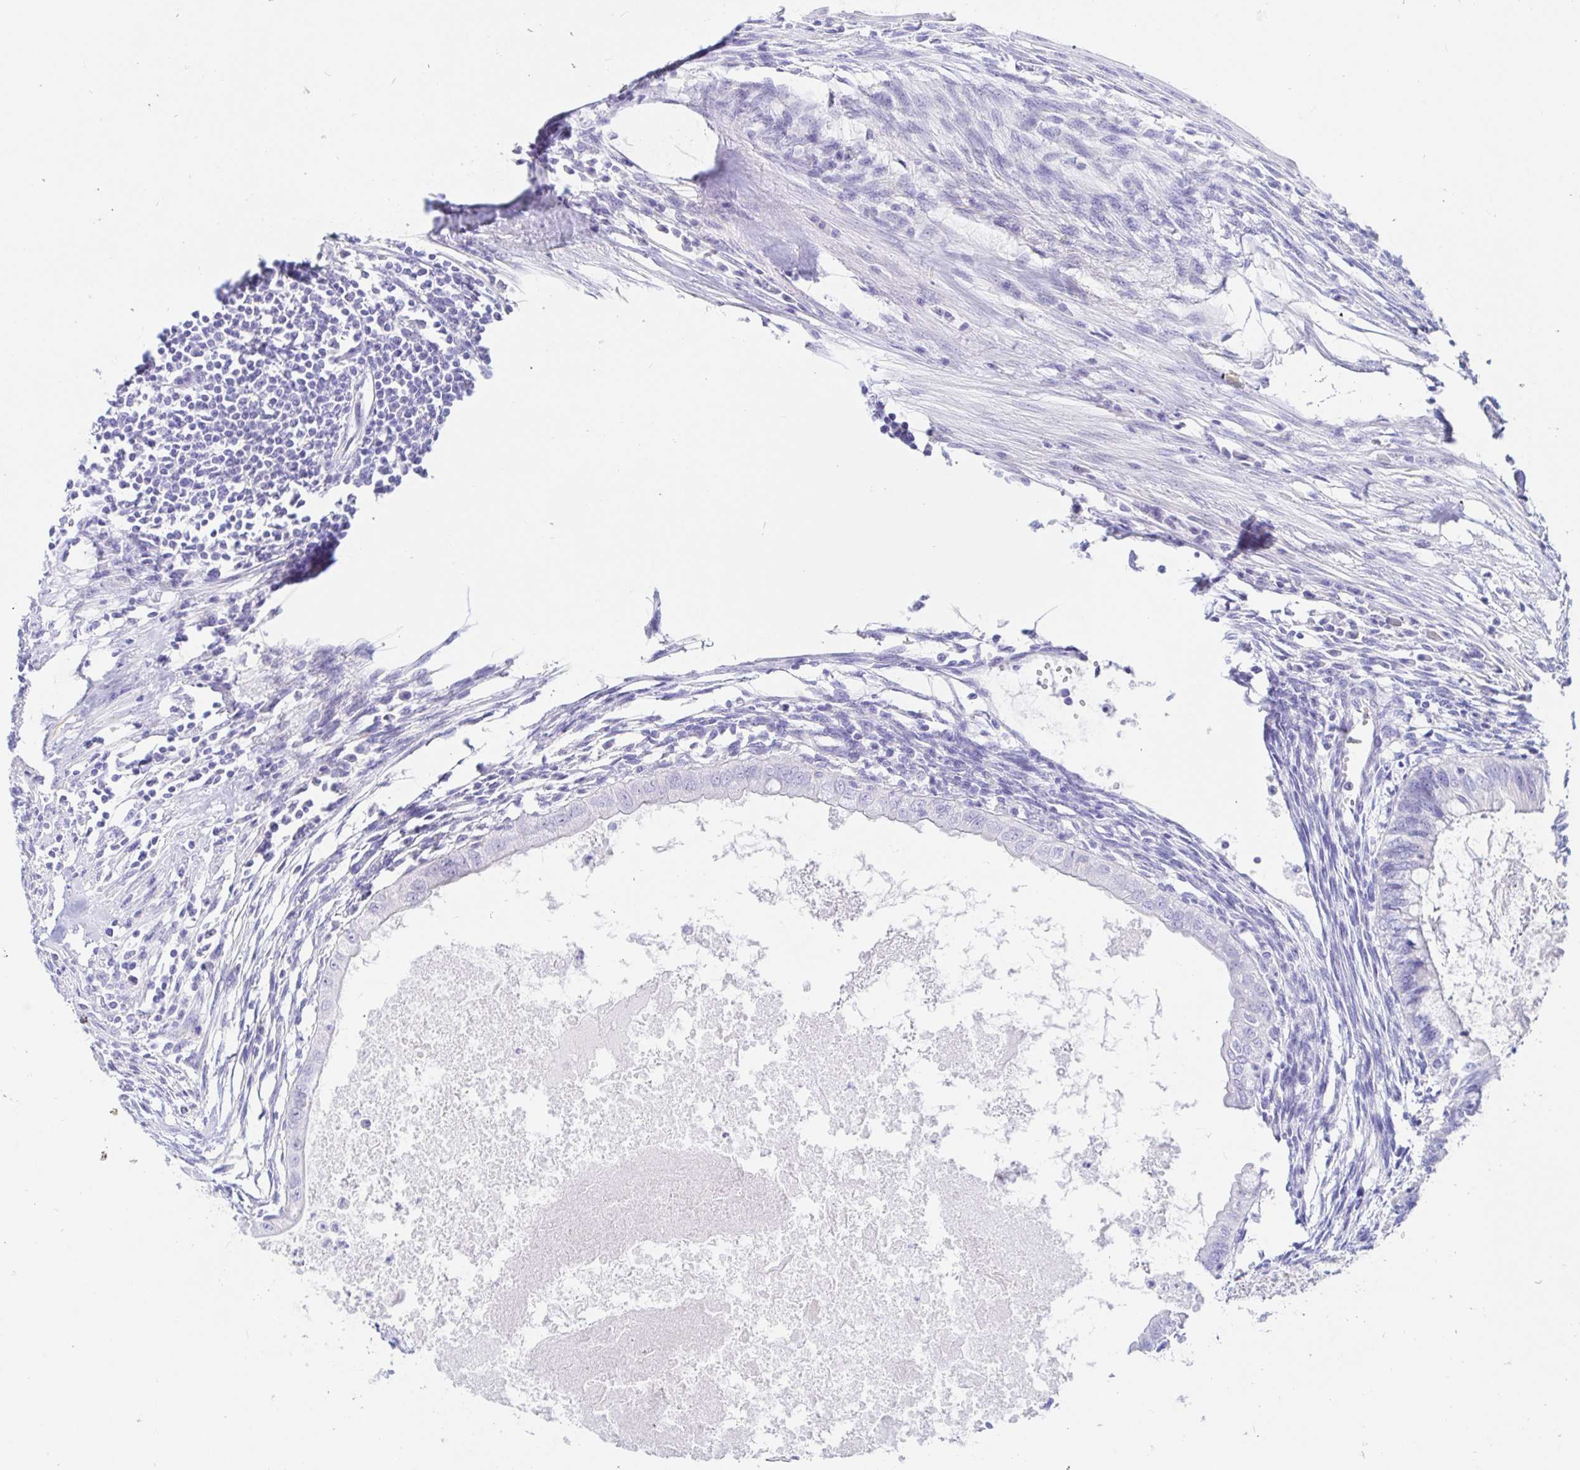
{"staining": {"intensity": "negative", "quantity": "none", "location": "none"}, "tissue": "testis cancer", "cell_type": "Tumor cells", "image_type": "cancer", "snomed": [{"axis": "morphology", "description": "Carcinoma, Embryonal, NOS"}, {"axis": "topography", "description": "Testis"}], "caption": "The image shows no significant staining in tumor cells of testis cancer.", "gene": "KCNH6", "patient": {"sex": "male", "age": 37}}